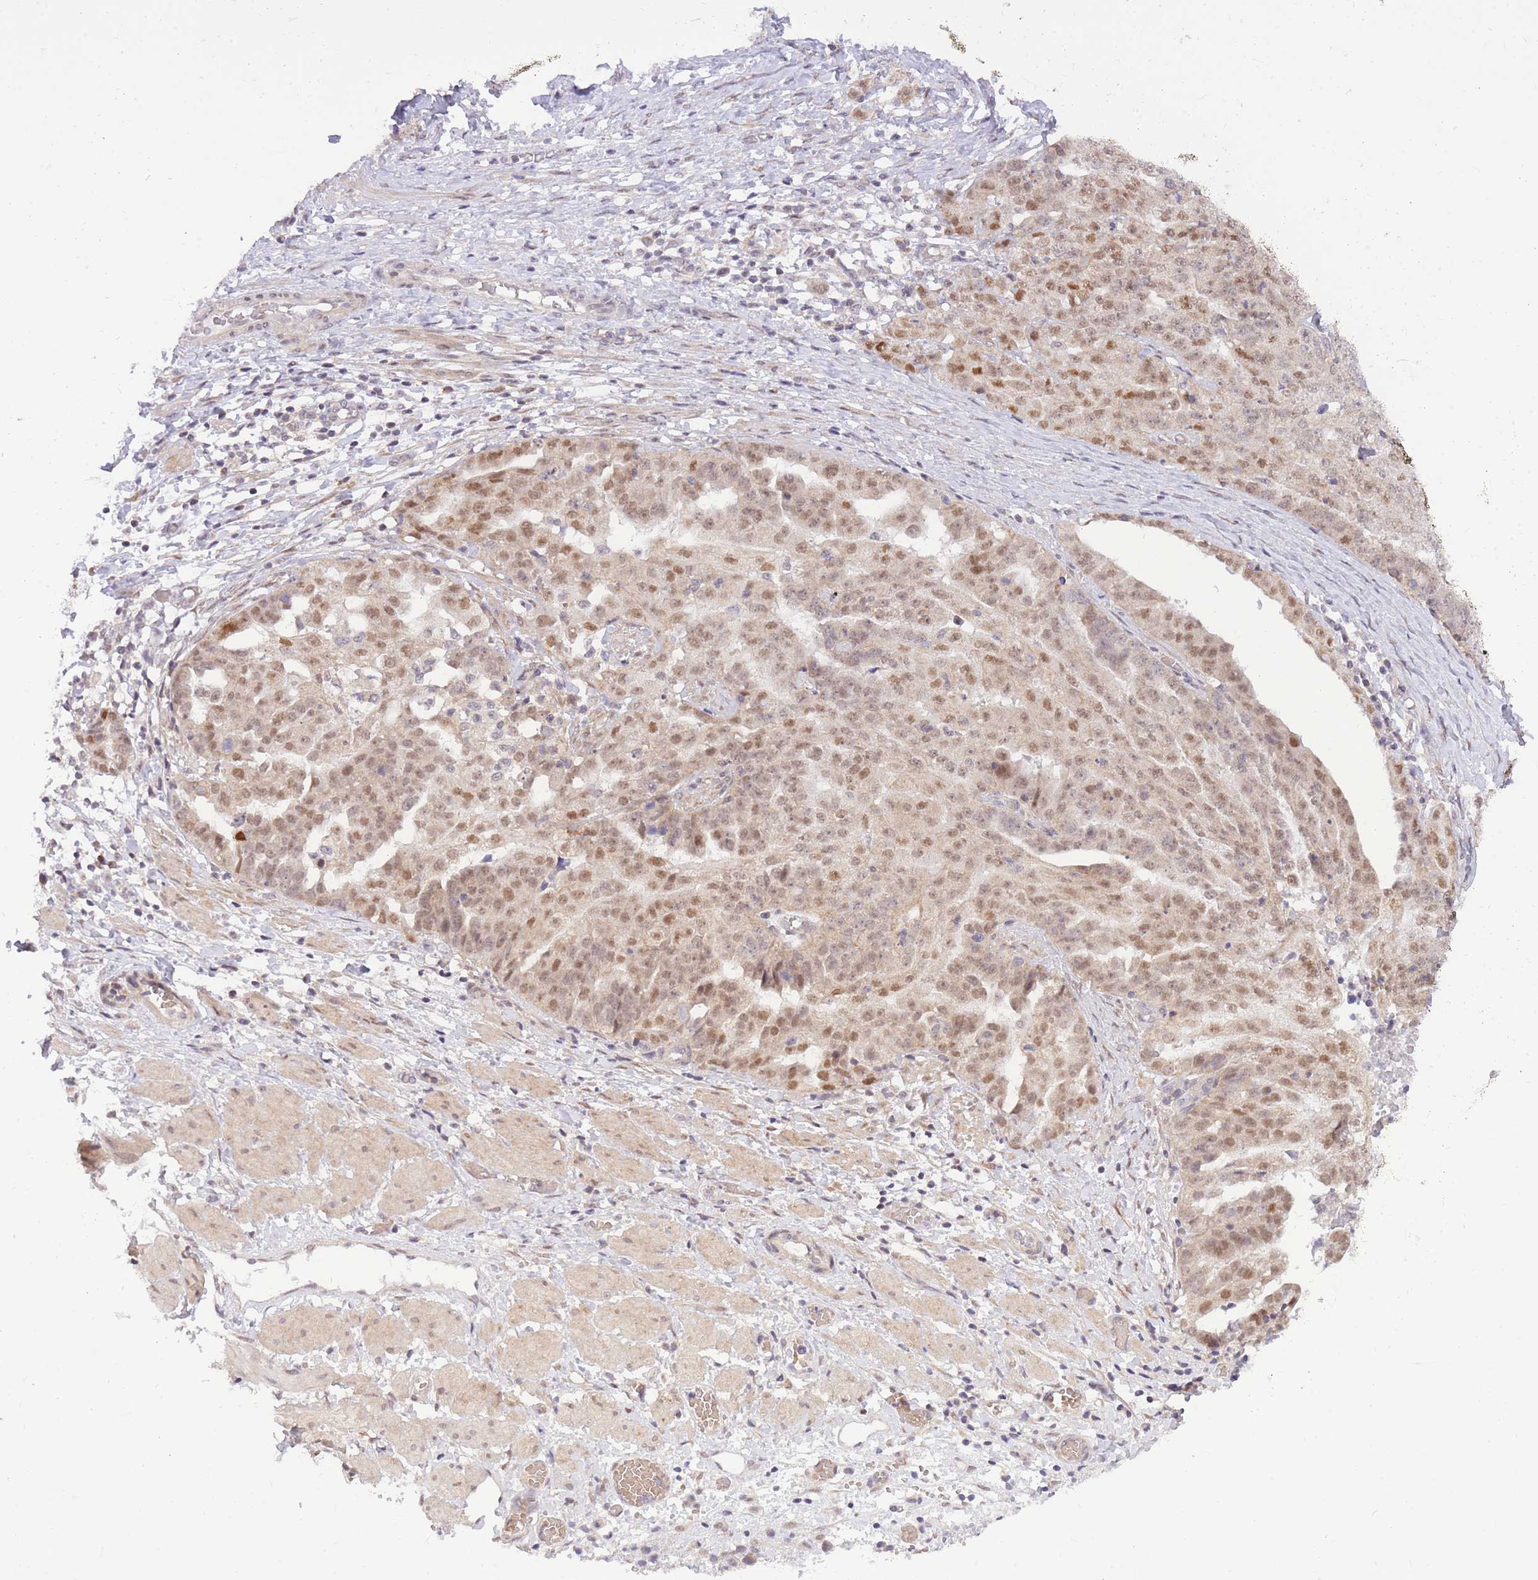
{"staining": {"intensity": "moderate", "quantity": ">75%", "location": "nuclear"}, "tissue": "ovarian cancer", "cell_type": "Tumor cells", "image_type": "cancer", "snomed": [{"axis": "morphology", "description": "Cystadenocarcinoma, serous, NOS"}, {"axis": "topography", "description": "Ovary"}], "caption": "Immunohistochemical staining of ovarian cancer displays medium levels of moderate nuclear expression in about >75% of tumor cells.", "gene": "MINDY2", "patient": {"sex": "female", "age": 58}}